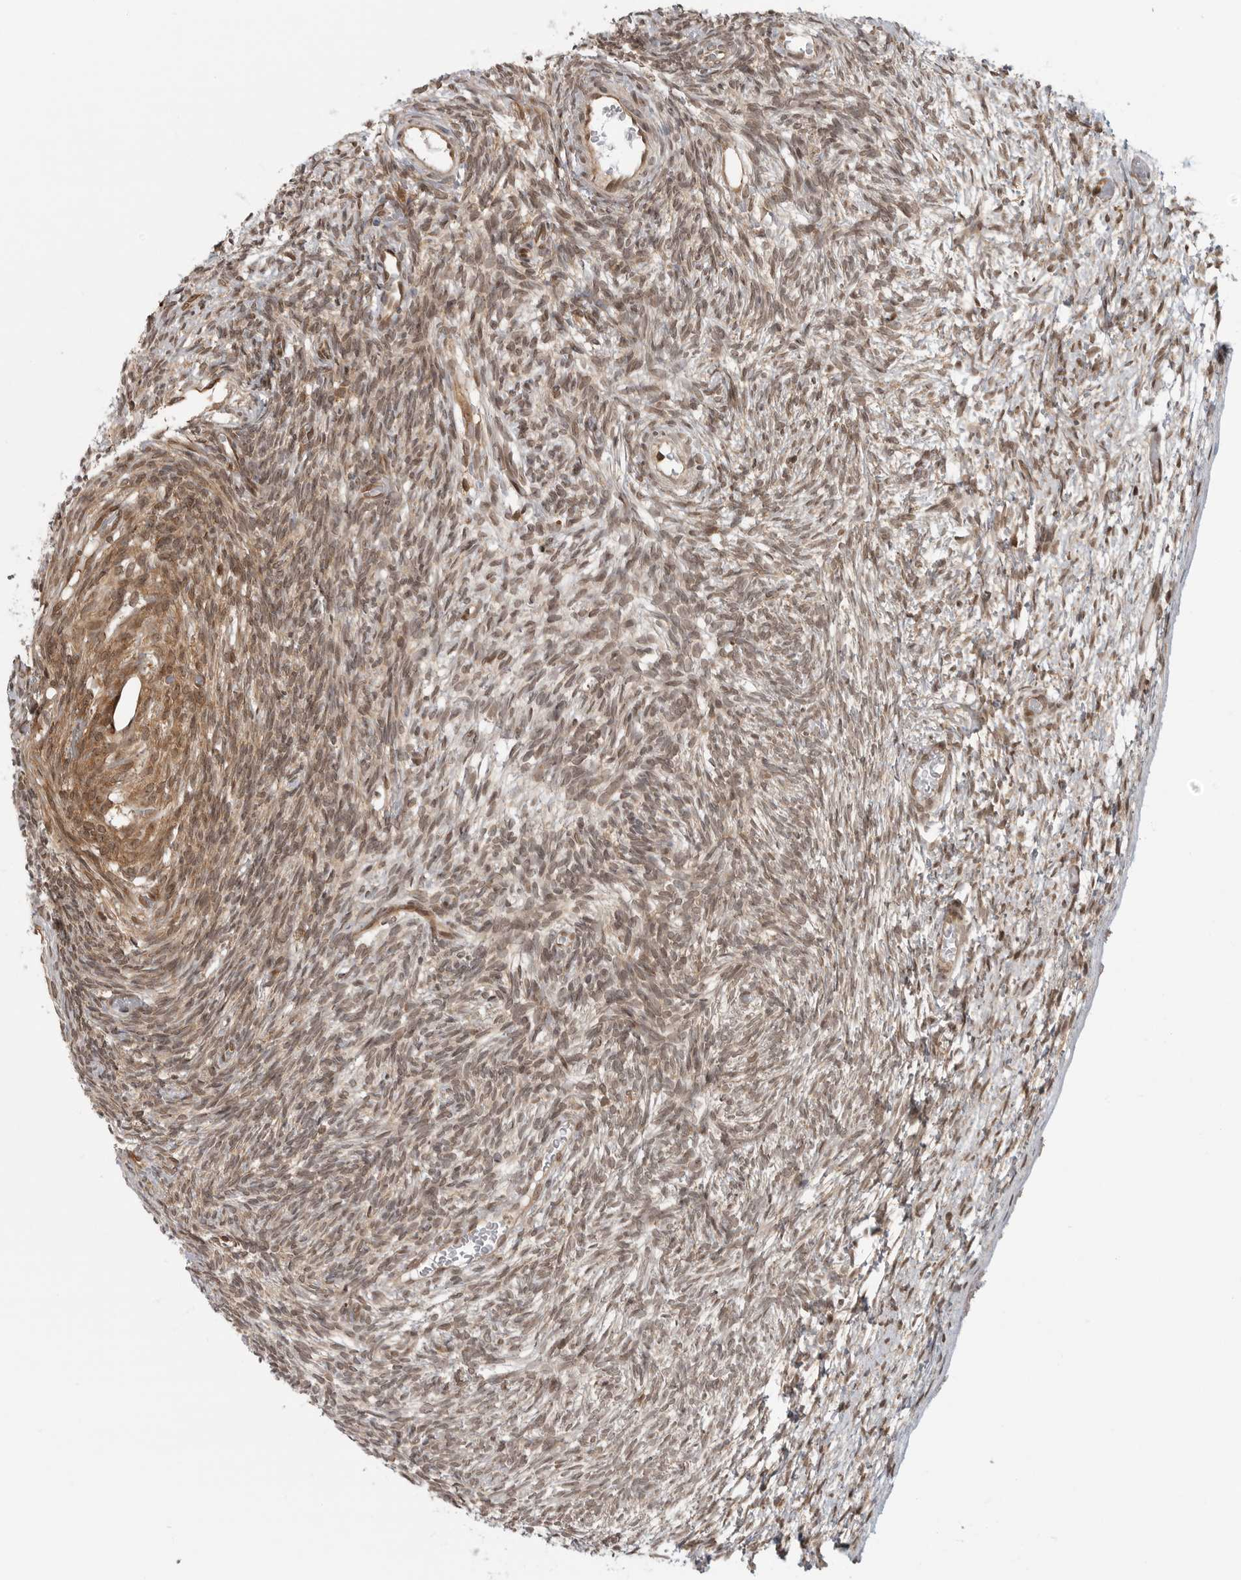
{"staining": {"intensity": "moderate", "quantity": ">75%", "location": "cytoplasmic/membranous"}, "tissue": "ovary", "cell_type": "Follicle cells", "image_type": "normal", "snomed": [{"axis": "morphology", "description": "Normal tissue, NOS"}, {"axis": "topography", "description": "Ovary"}], "caption": "Immunohistochemical staining of unremarkable ovary exhibits moderate cytoplasmic/membranous protein positivity in approximately >75% of follicle cells.", "gene": "SZRD1", "patient": {"sex": "female", "age": 34}}